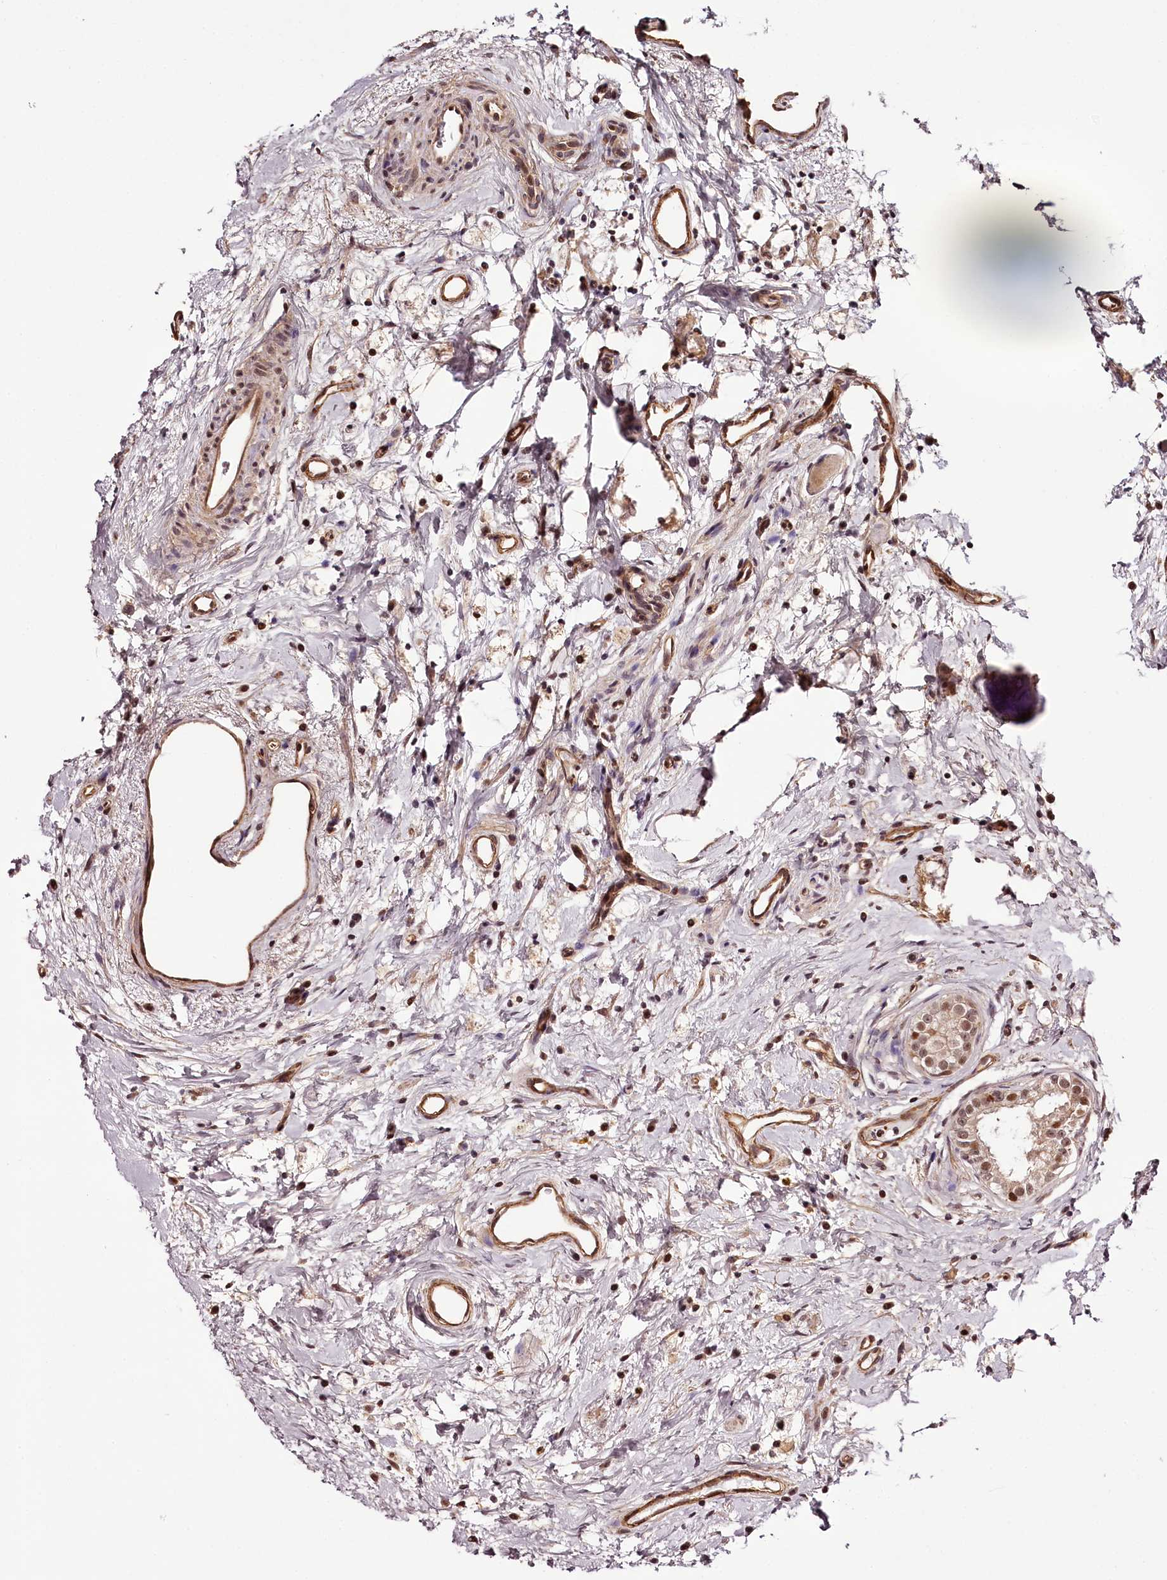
{"staining": {"intensity": "moderate", "quantity": ">75%", "location": "cytoplasmic/membranous,nuclear"}, "tissue": "epididymis", "cell_type": "Glandular cells", "image_type": "normal", "snomed": [{"axis": "morphology", "description": "Normal tissue, NOS"}, {"axis": "topography", "description": "Epididymis"}], "caption": "Immunohistochemical staining of benign epididymis exhibits >75% levels of moderate cytoplasmic/membranous,nuclear protein staining in about >75% of glandular cells. (Stains: DAB (3,3'-diaminobenzidine) in brown, nuclei in blue, Microscopy: brightfield microscopy at high magnification).", "gene": "TTC33", "patient": {"sex": "male", "age": 80}}